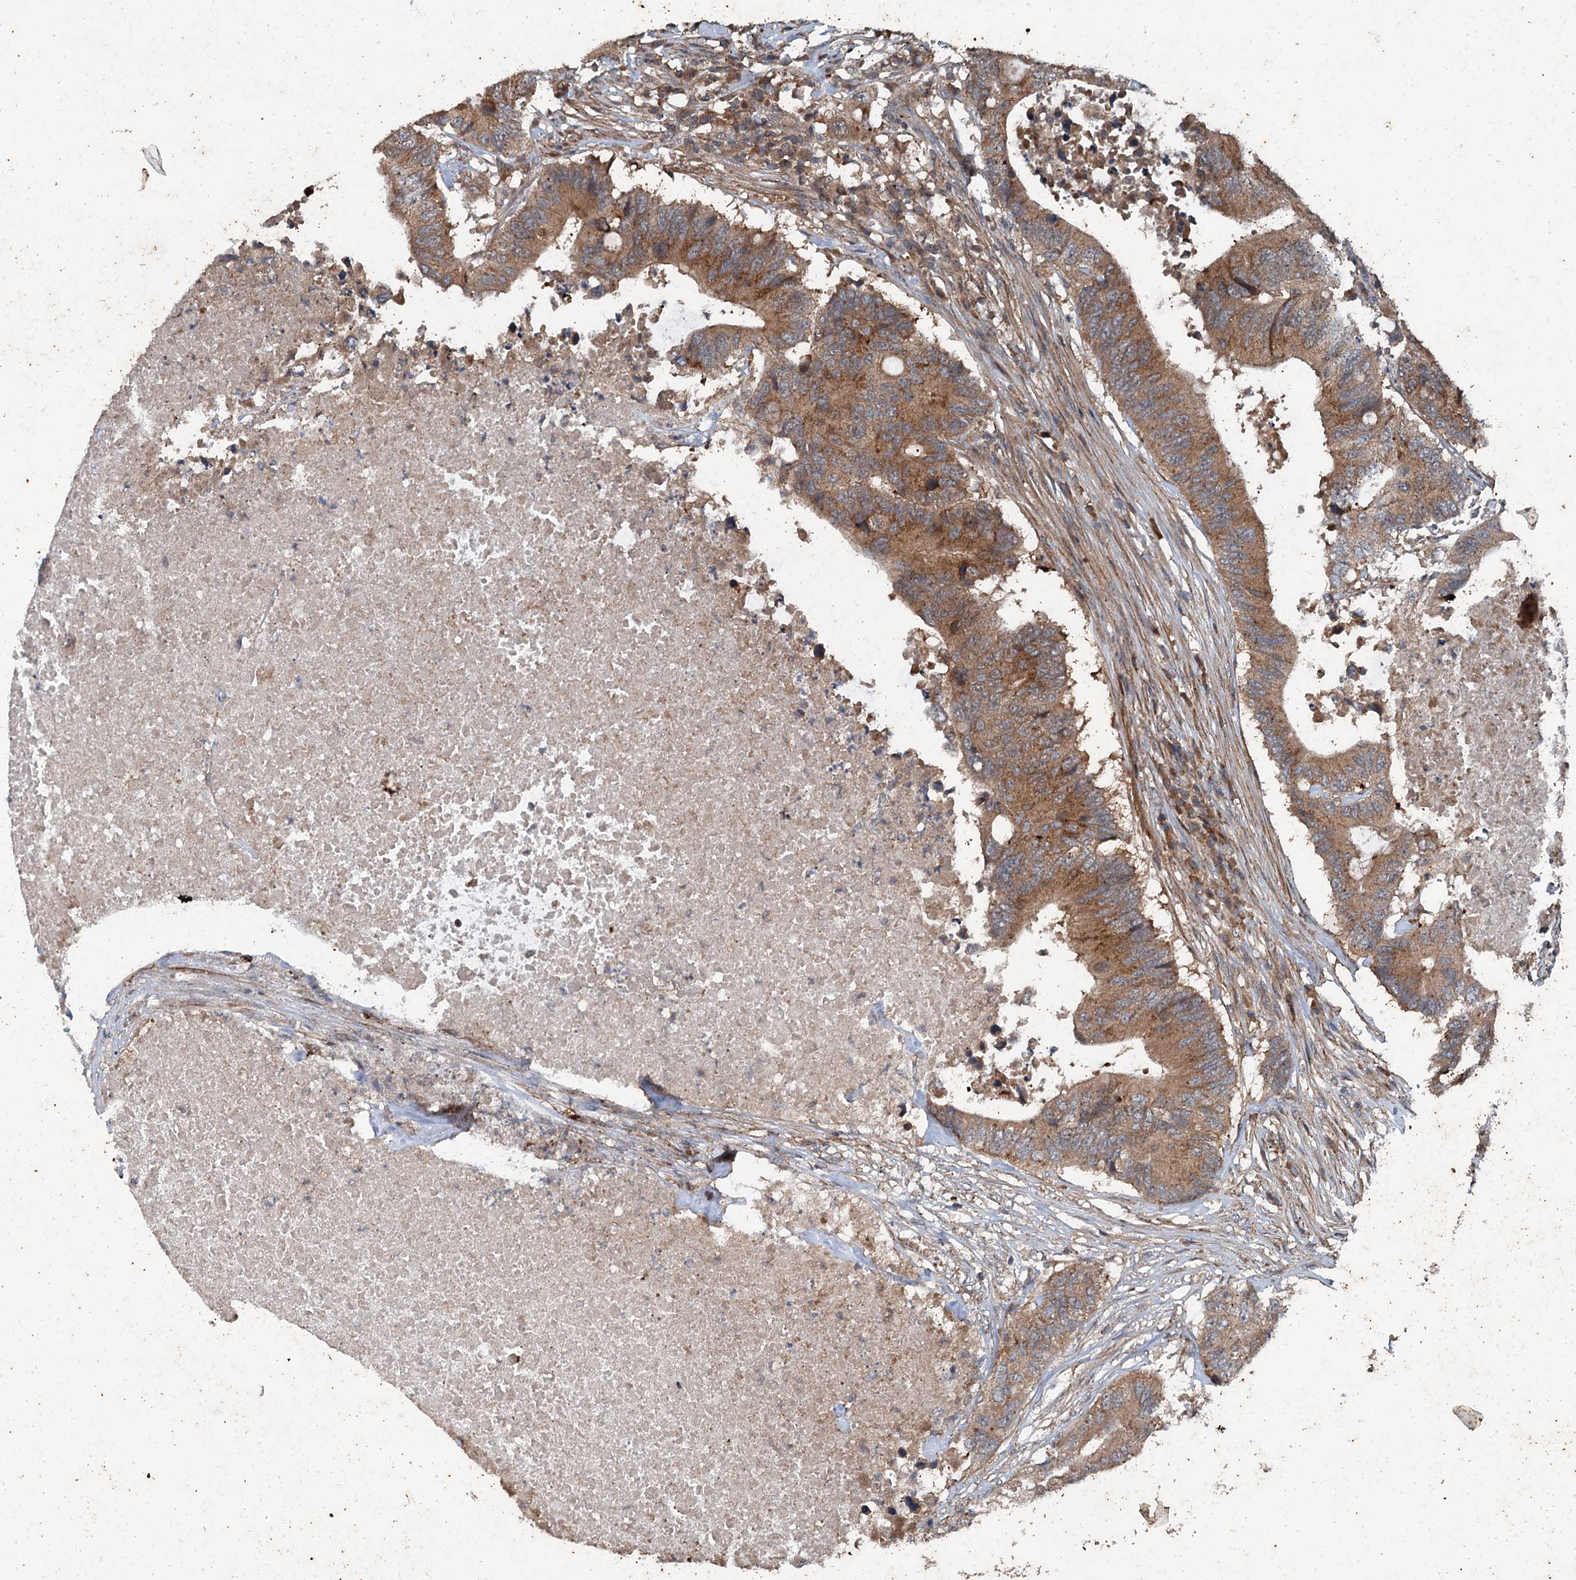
{"staining": {"intensity": "moderate", "quantity": ">75%", "location": "cytoplasmic/membranous"}, "tissue": "colorectal cancer", "cell_type": "Tumor cells", "image_type": "cancer", "snomed": [{"axis": "morphology", "description": "Adenocarcinoma, NOS"}, {"axis": "topography", "description": "Colon"}], "caption": "Tumor cells display moderate cytoplasmic/membranous expression in about >75% of cells in colorectal cancer (adenocarcinoma). (brown staining indicates protein expression, while blue staining denotes nuclei).", "gene": "TEDC1", "patient": {"sex": "male", "age": 71}}